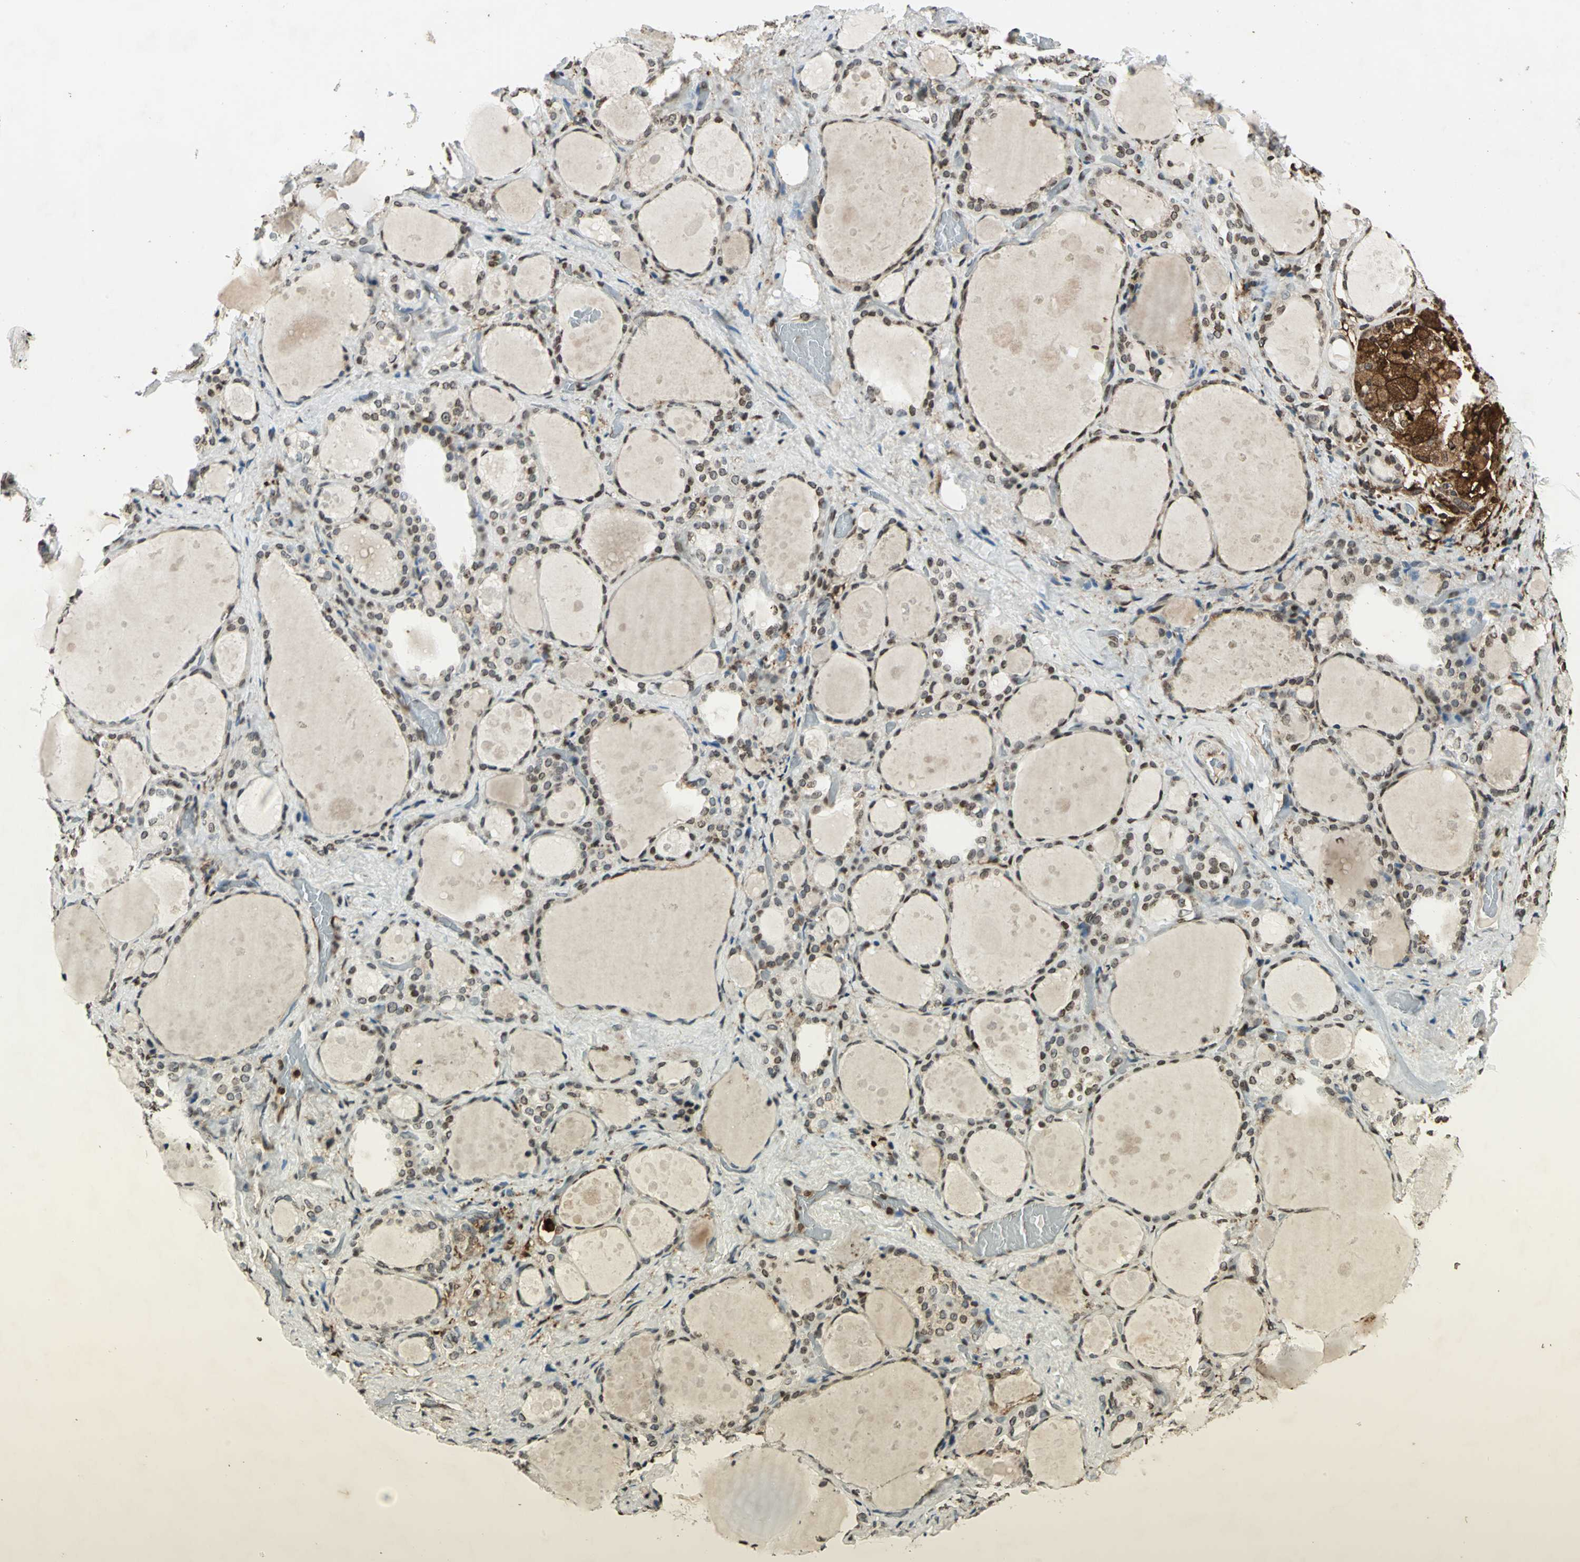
{"staining": {"intensity": "strong", "quantity": "25%-75%", "location": "cytoplasmic/membranous,nuclear"}, "tissue": "thyroid gland", "cell_type": "Glandular cells", "image_type": "normal", "snomed": [{"axis": "morphology", "description": "Normal tissue, NOS"}, {"axis": "topography", "description": "Thyroid gland"}], "caption": "The histopathology image reveals a brown stain indicating the presence of a protein in the cytoplasmic/membranous,nuclear of glandular cells in thyroid gland. (Brightfield microscopy of DAB IHC at high magnification).", "gene": "LGALS3", "patient": {"sex": "female", "age": 75}}